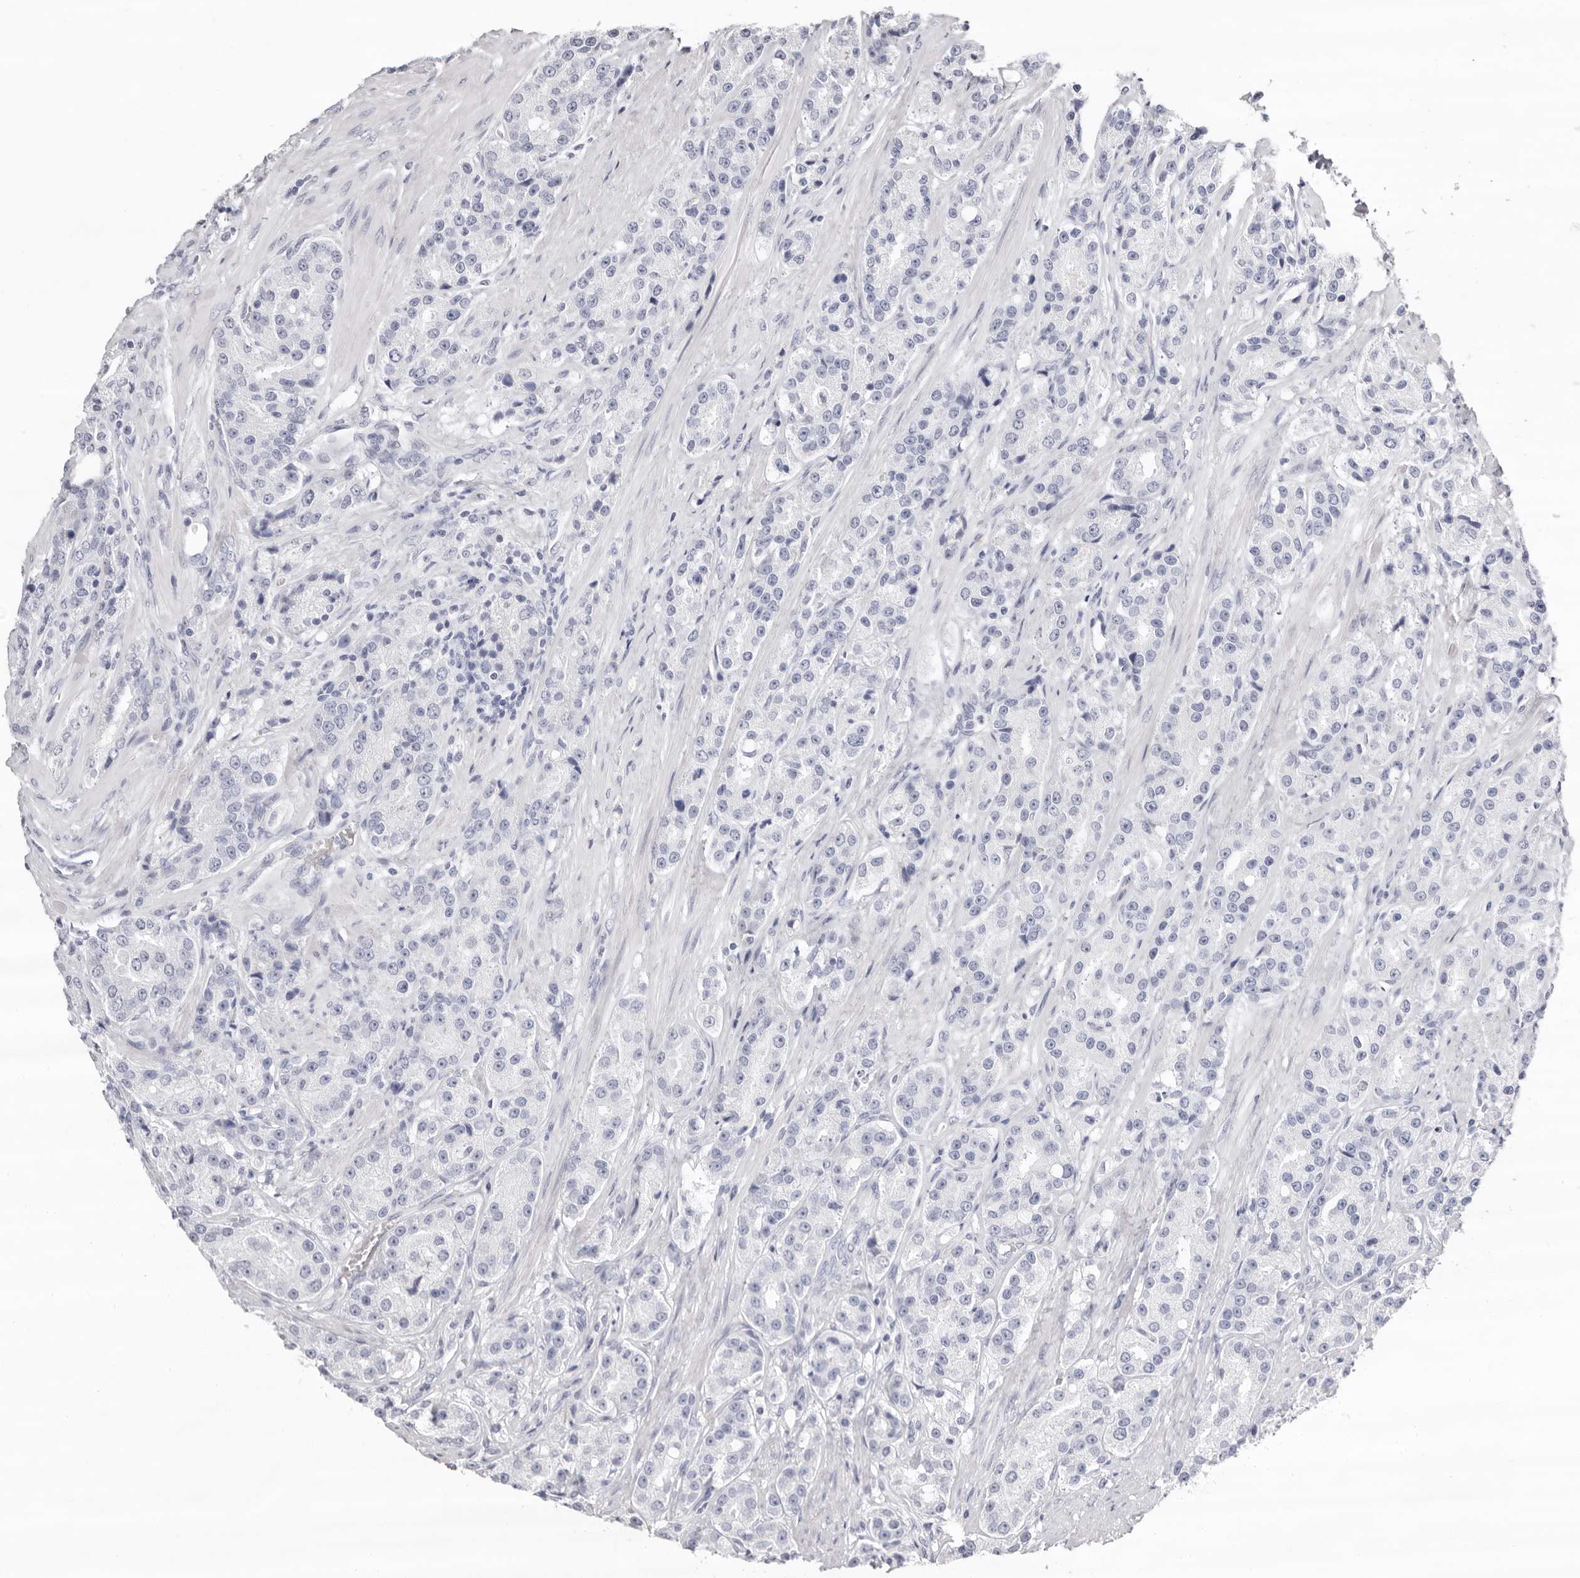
{"staining": {"intensity": "negative", "quantity": "none", "location": "none"}, "tissue": "prostate cancer", "cell_type": "Tumor cells", "image_type": "cancer", "snomed": [{"axis": "morphology", "description": "Adenocarcinoma, High grade"}, {"axis": "topography", "description": "Prostate"}], "caption": "High magnification brightfield microscopy of prostate cancer stained with DAB (3,3'-diaminobenzidine) (brown) and counterstained with hematoxylin (blue): tumor cells show no significant positivity.", "gene": "LPO", "patient": {"sex": "male", "age": 60}}